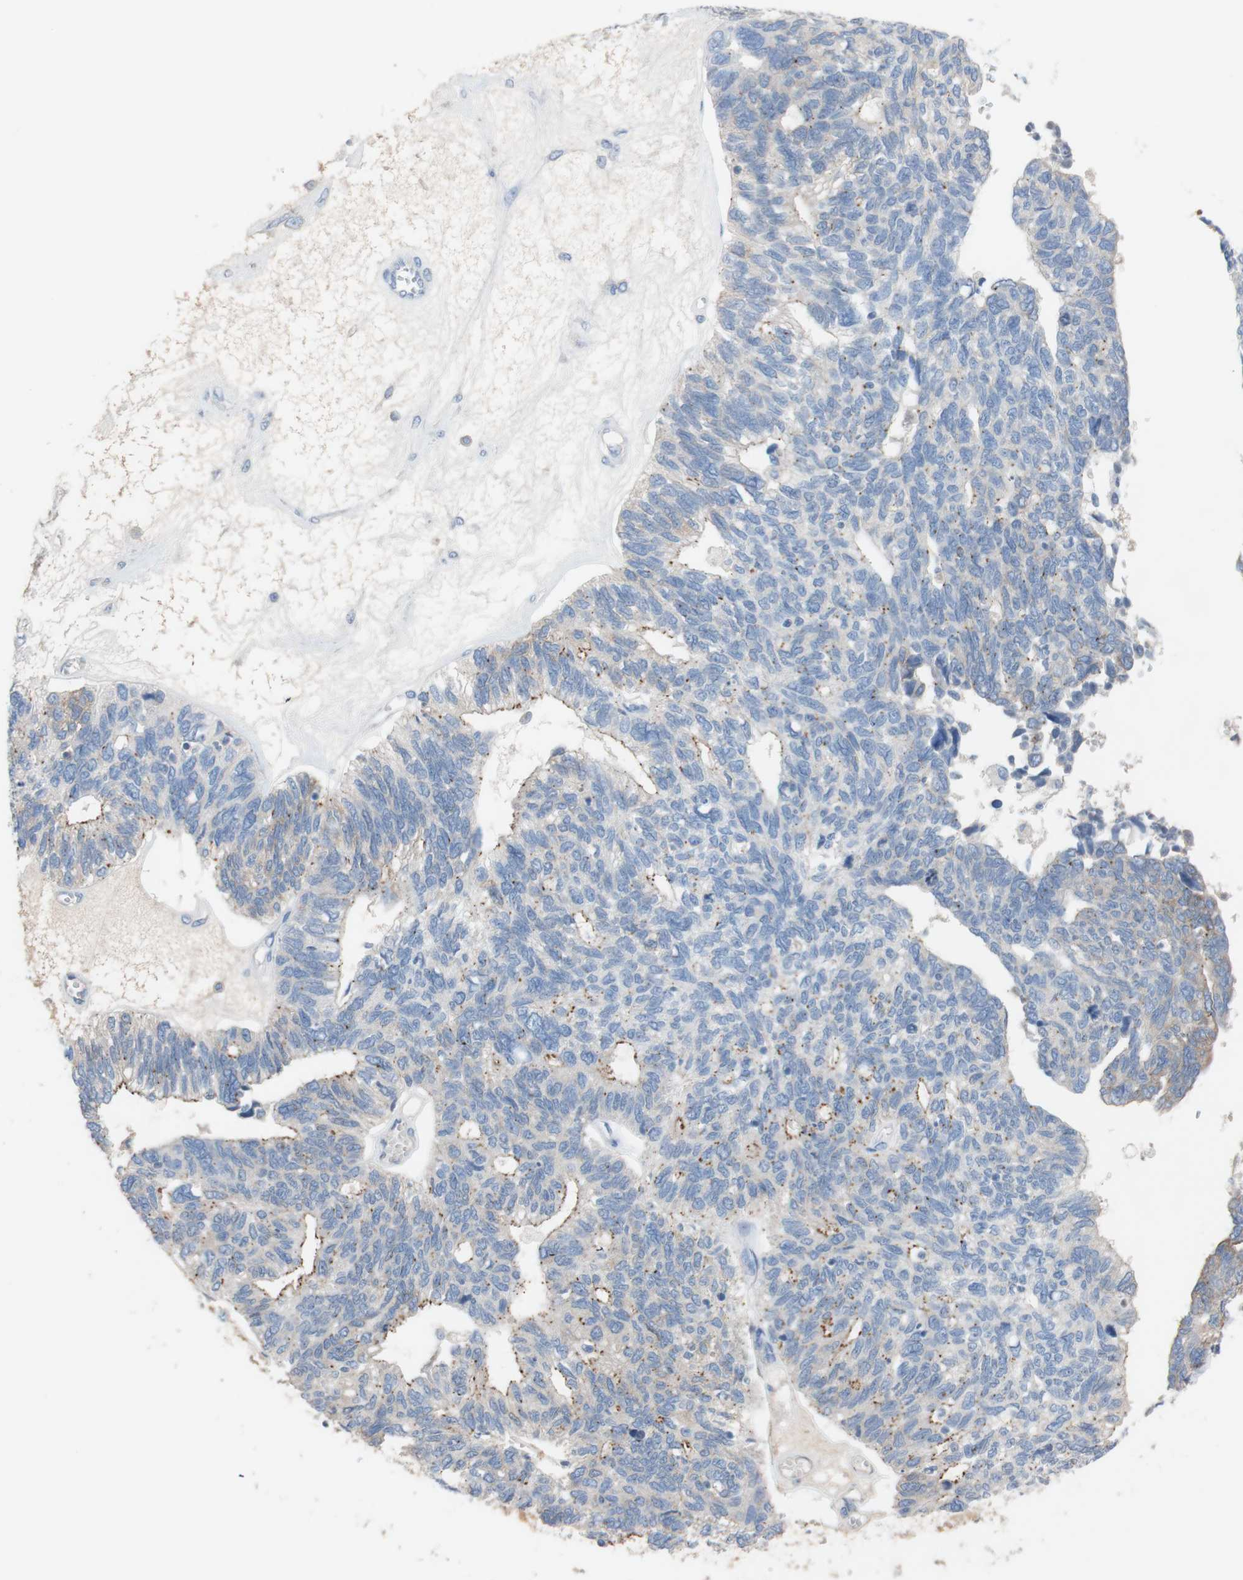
{"staining": {"intensity": "moderate", "quantity": "<25%", "location": "cytoplasmic/membranous"}, "tissue": "ovarian cancer", "cell_type": "Tumor cells", "image_type": "cancer", "snomed": [{"axis": "morphology", "description": "Cystadenocarcinoma, serous, NOS"}, {"axis": "topography", "description": "Ovary"}], "caption": "This image demonstrates immunohistochemistry staining of human ovarian serous cystadenocarcinoma, with low moderate cytoplasmic/membranous expression in about <25% of tumor cells.", "gene": "PACSIN1", "patient": {"sex": "female", "age": 79}}